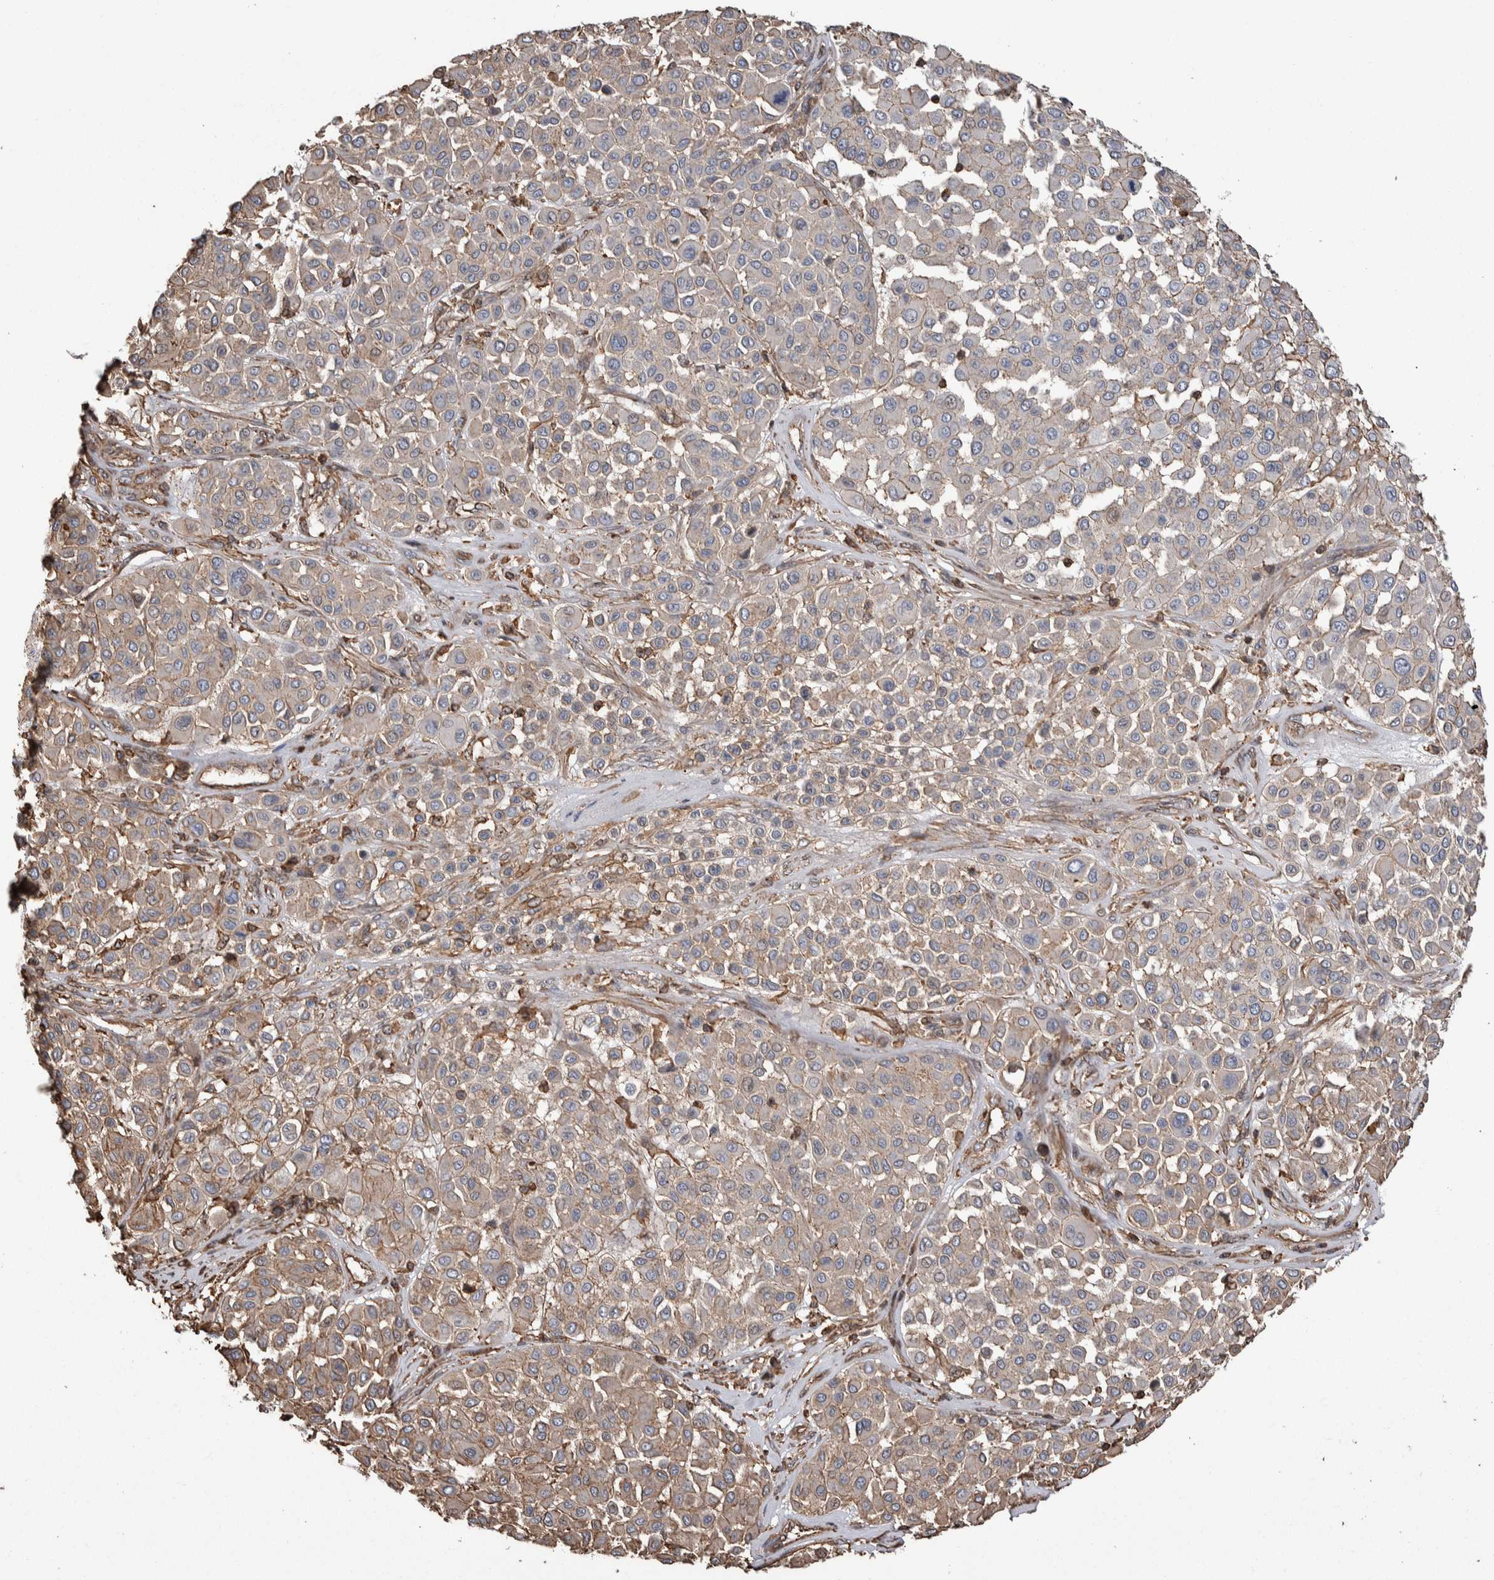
{"staining": {"intensity": "weak", "quantity": "25%-75%", "location": "cytoplasmic/membranous"}, "tissue": "melanoma", "cell_type": "Tumor cells", "image_type": "cancer", "snomed": [{"axis": "morphology", "description": "Malignant melanoma, Metastatic site"}, {"axis": "topography", "description": "Soft tissue"}], "caption": "Immunohistochemical staining of melanoma reveals low levels of weak cytoplasmic/membranous staining in approximately 25%-75% of tumor cells.", "gene": "ENPP2", "patient": {"sex": "male", "age": 41}}